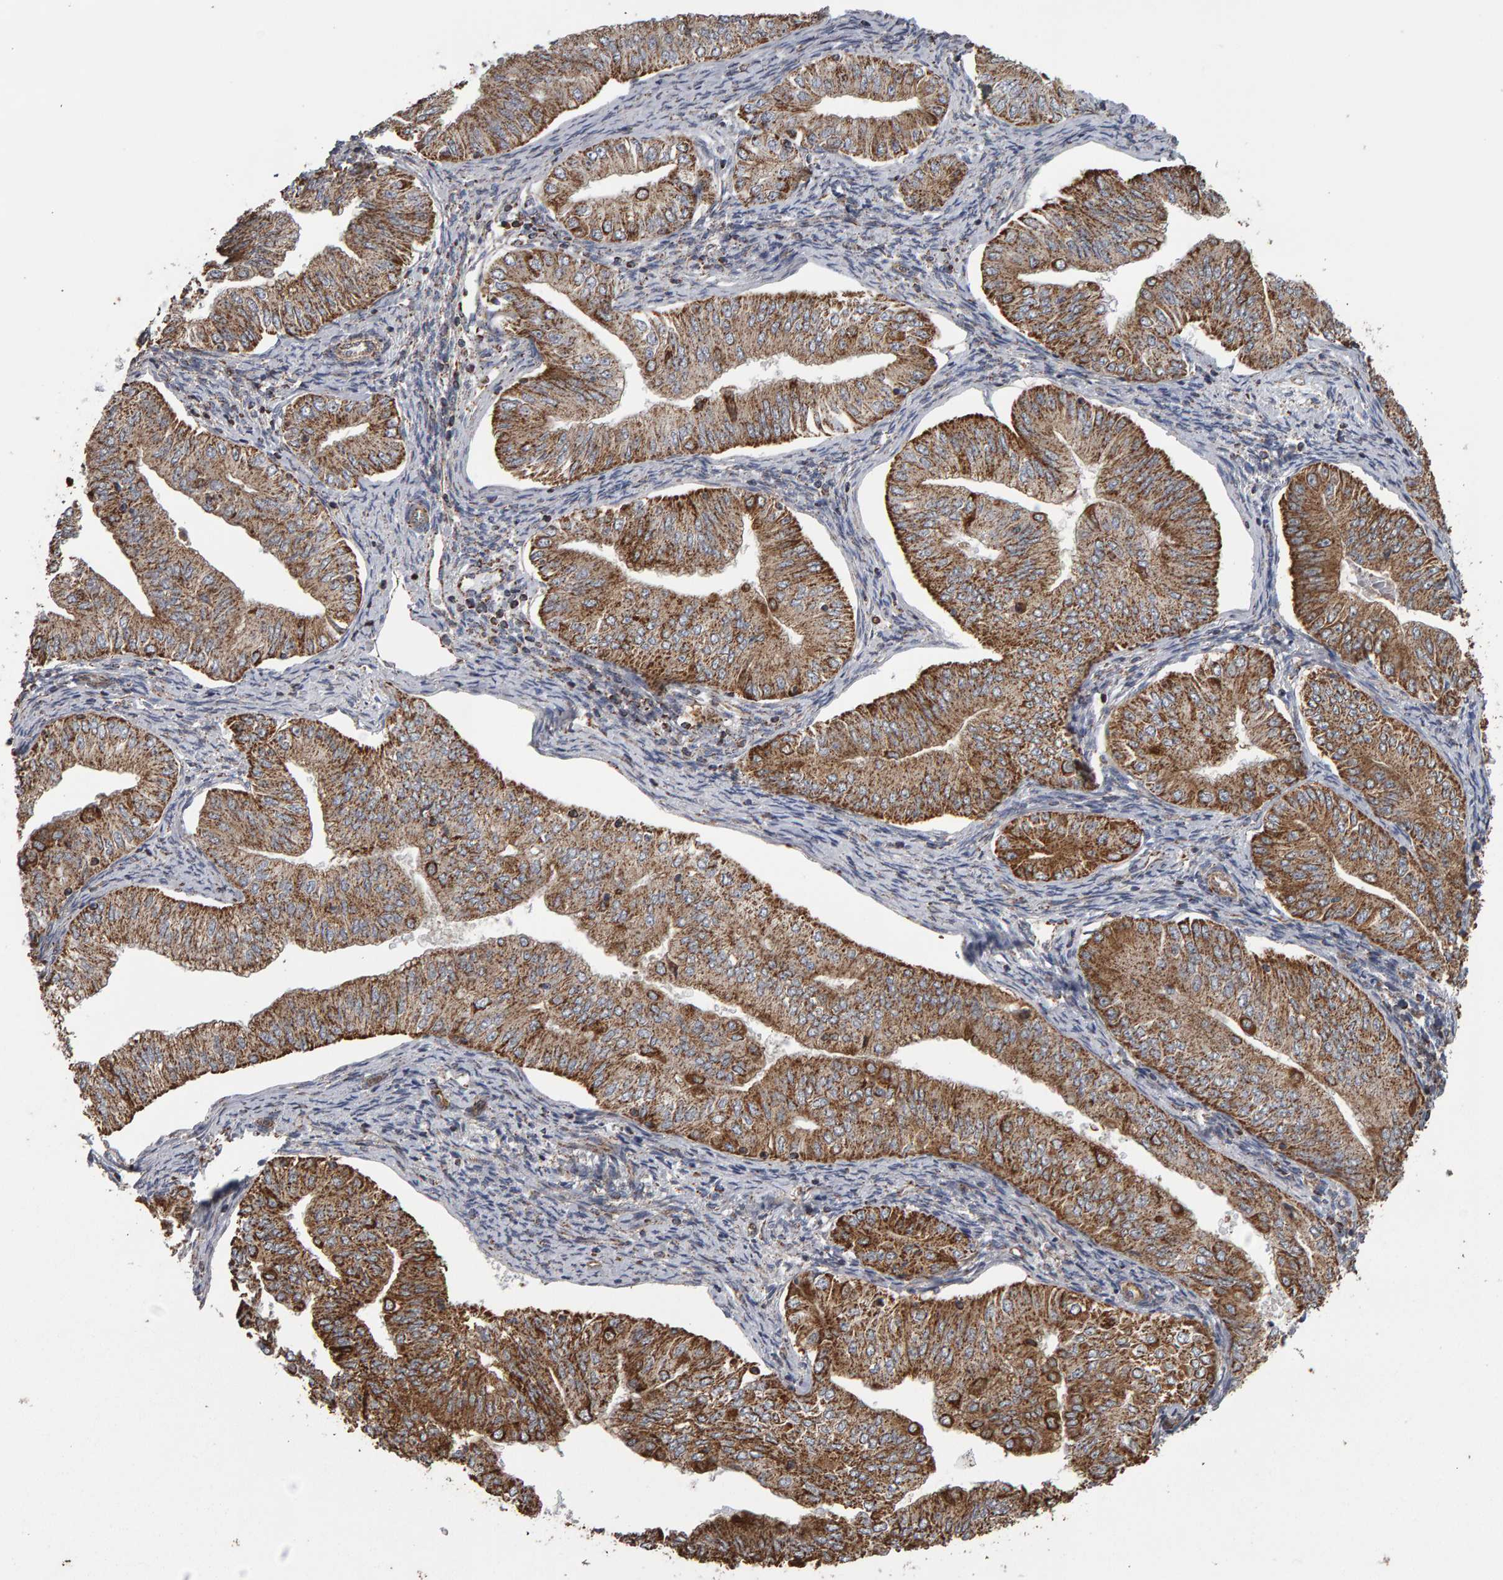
{"staining": {"intensity": "moderate", "quantity": ">75%", "location": "cytoplasmic/membranous"}, "tissue": "endometrial cancer", "cell_type": "Tumor cells", "image_type": "cancer", "snomed": [{"axis": "morphology", "description": "Normal tissue, NOS"}, {"axis": "morphology", "description": "Adenocarcinoma, NOS"}, {"axis": "topography", "description": "Endometrium"}], "caption": "A medium amount of moderate cytoplasmic/membranous positivity is appreciated in approximately >75% of tumor cells in endometrial cancer tissue. The protein of interest is stained brown, and the nuclei are stained in blue (DAB IHC with brightfield microscopy, high magnification).", "gene": "TOM1L1", "patient": {"sex": "female", "age": 53}}